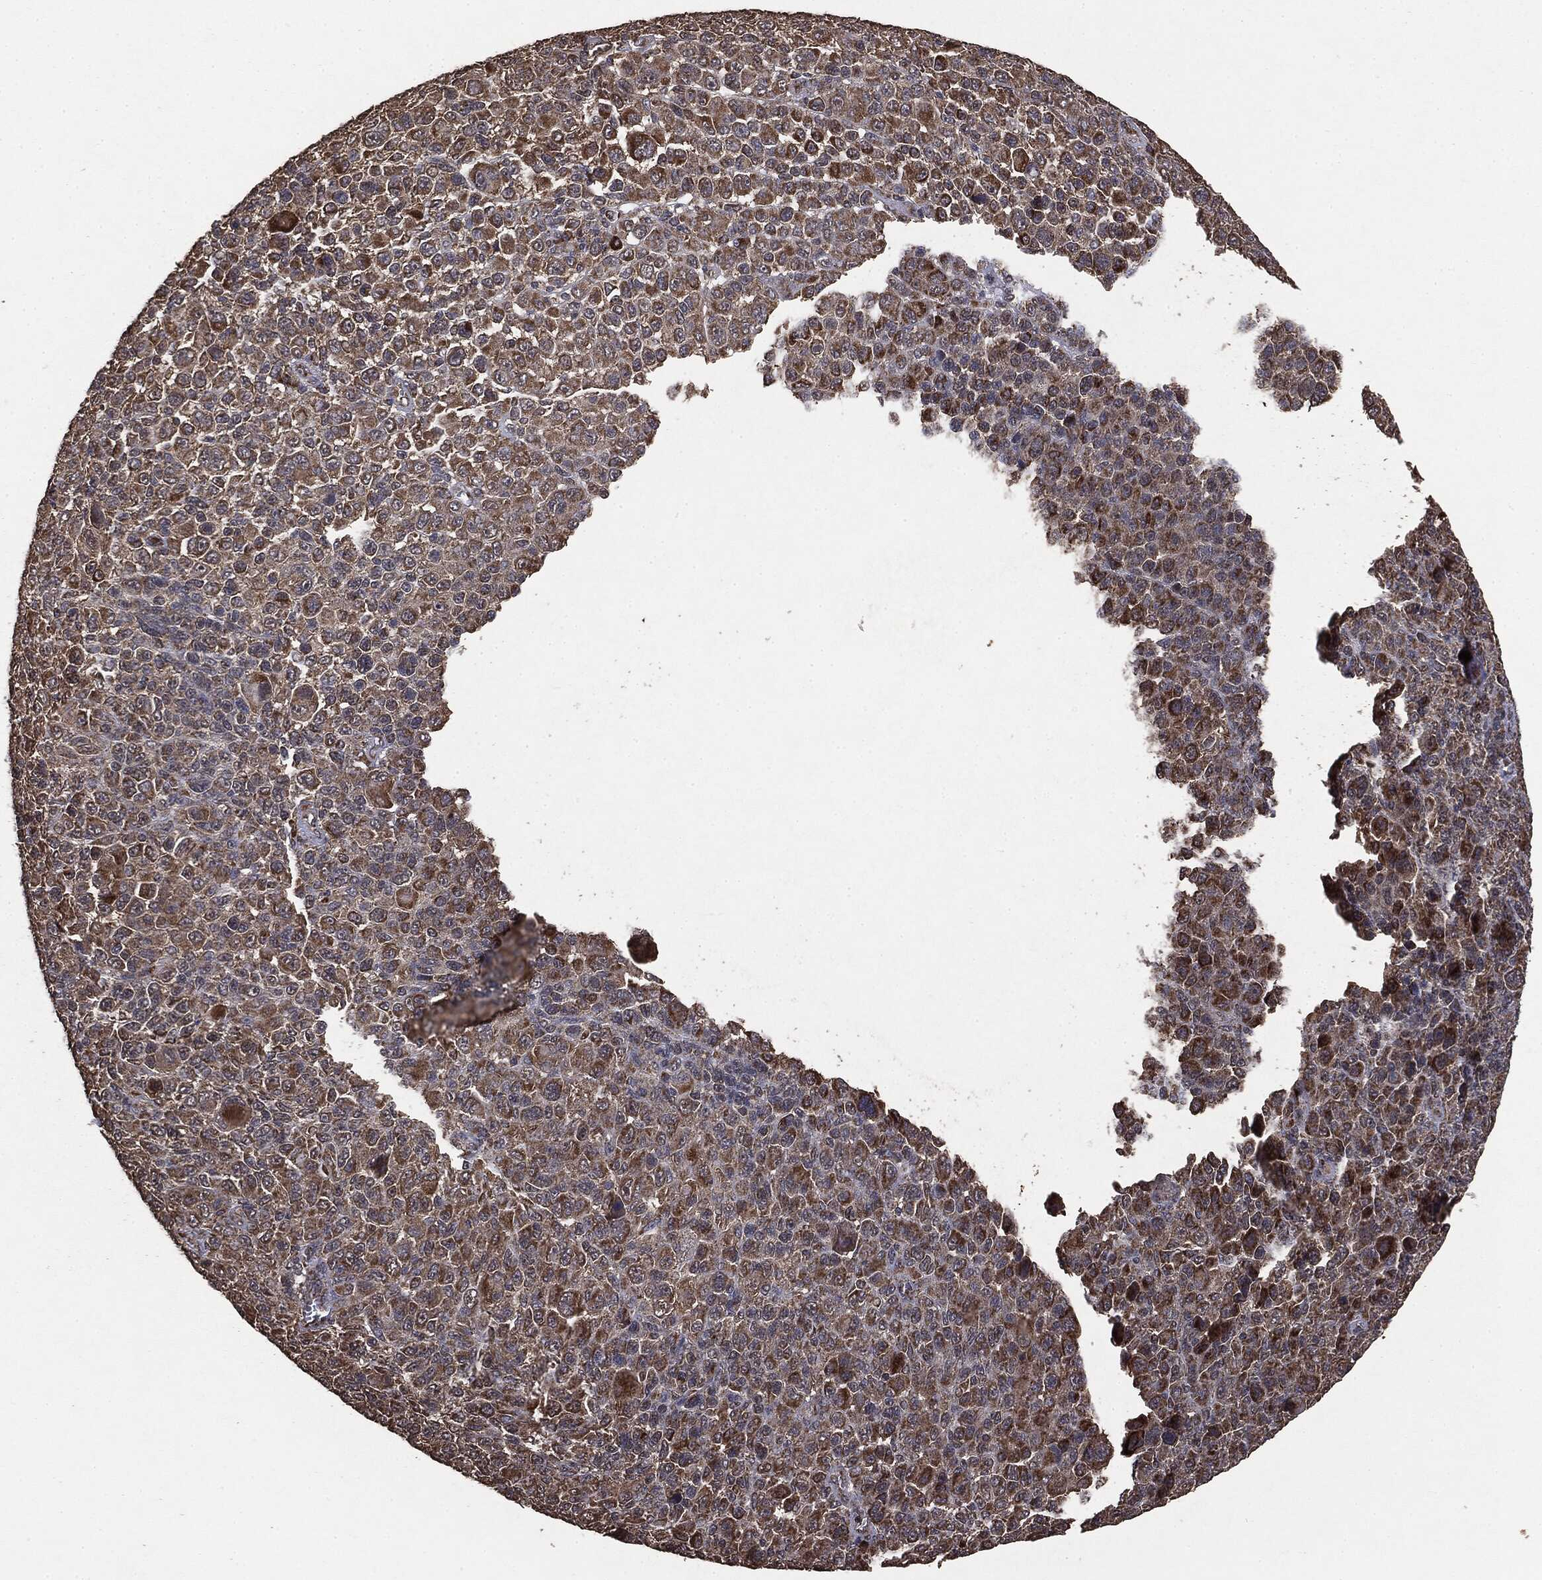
{"staining": {"intensity": "moderate", "quantity": ">75%", "location": "cytoplasmic/membranous"}, "tissue": "melanoma", "cell_type": "Tumor cells", "image_type": "cancer", "snomed": [{"axis": "morphology", "description": "Malignant melanoma, NOS"}, {"axis": "topography", "description": "Skin"}], "caption": "A medium amount of moderate cytoplasmic/membranous positivity is identified in approximately >75% of tumor cells in malignant melanoma tissue. The staining is performed using DAB brown chromogen to label protein expression. The nuclei are counter-stained blue using hematoxylin.", "gene": "MTOR", "patient": {"sex": "female", "age": 57}}